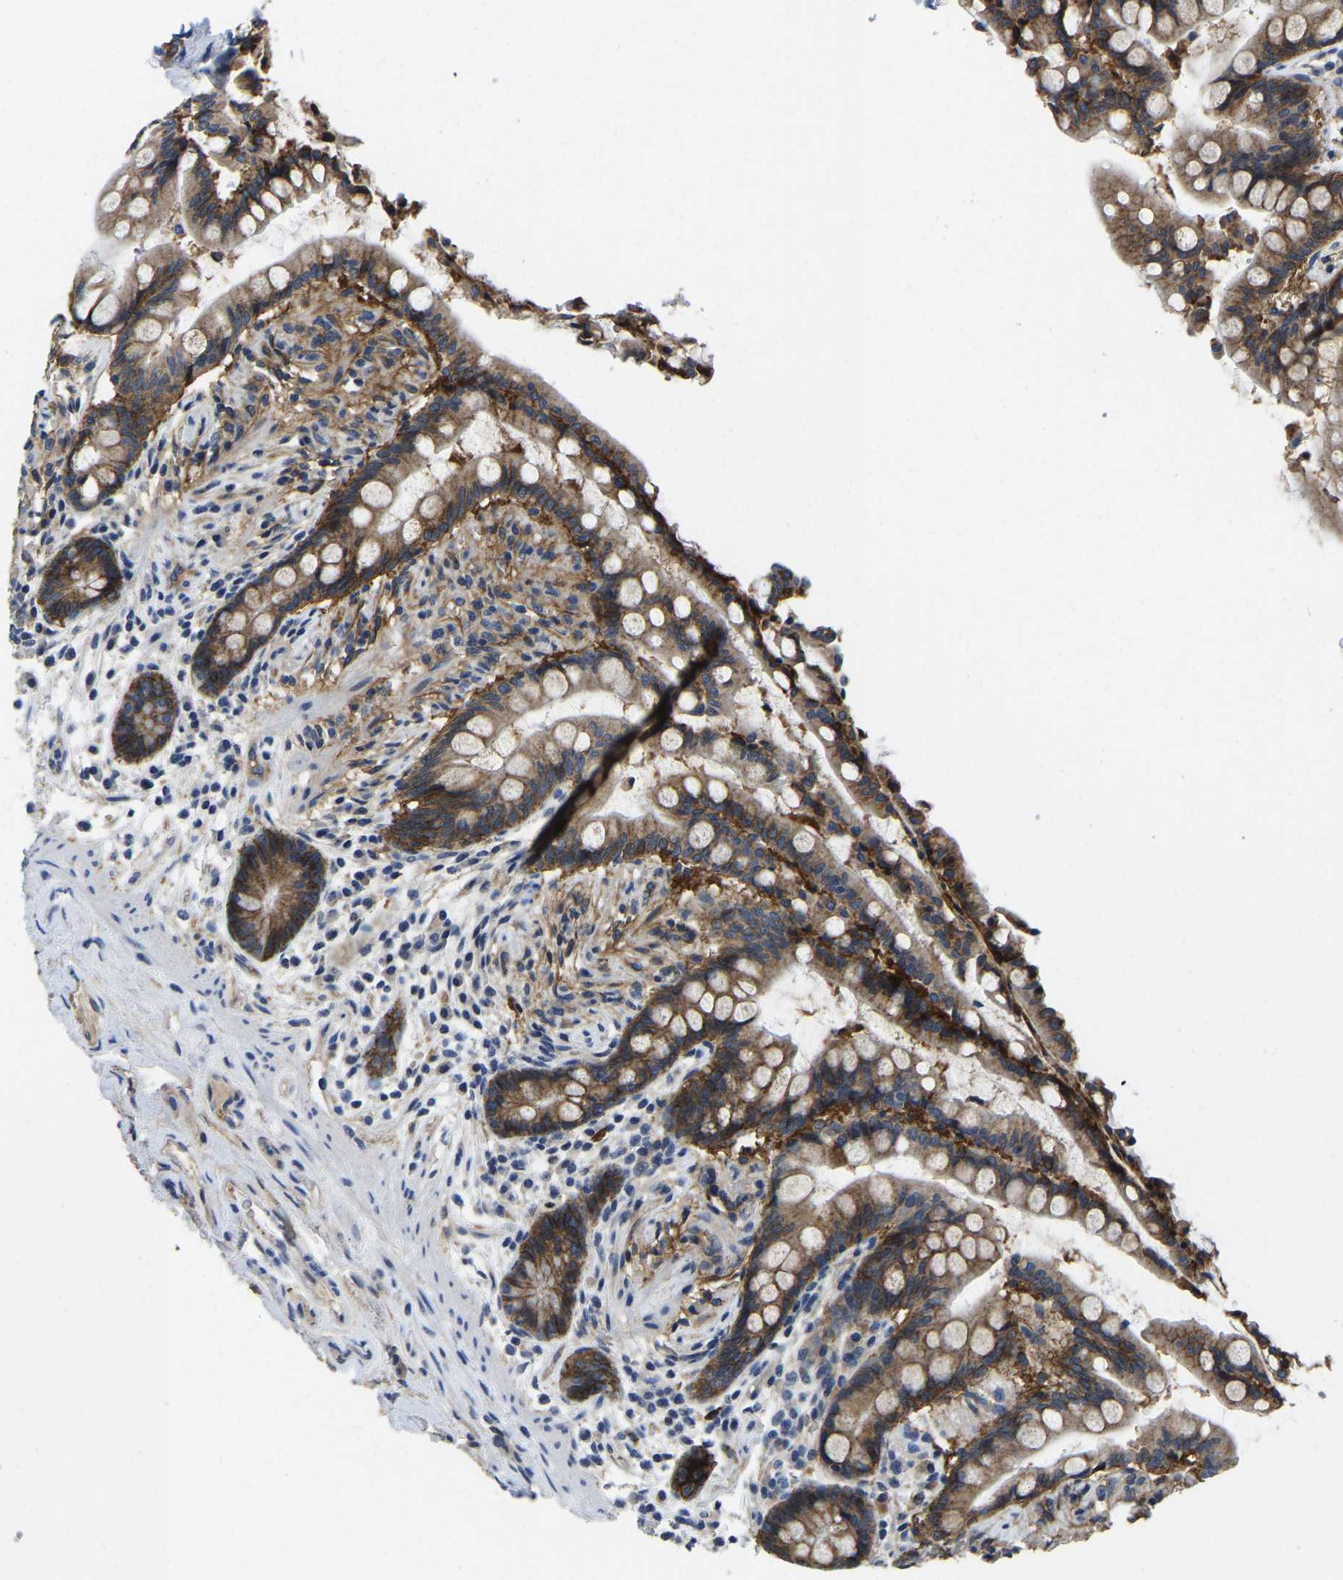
{"staining": {"intensity": "moderate", "quantity": ">75%", "location": "cytoplasmic/membranous"}, "tissue": "colon", "cell_type": "Endothelial cells", "image_type": "normal", "snomed": [{"axis": "morphology", "description": "Normal tissue, NOS"}, {"axis": "topography", "description": "Colon"}], "caption": "Immunohistochemical staining of benign human colon reveals medium levels of moderate cytoplasmic/membranous positivity in approximately >75% of endothelial cells. (Stains: DAB (3,3'-diaminobenzidine) in brown, nuclei in blue, Microscopy: brightfield microscopy at high magnification).", "gene": "ITGA2", "patient": {"sex": "male", "age": 73}}